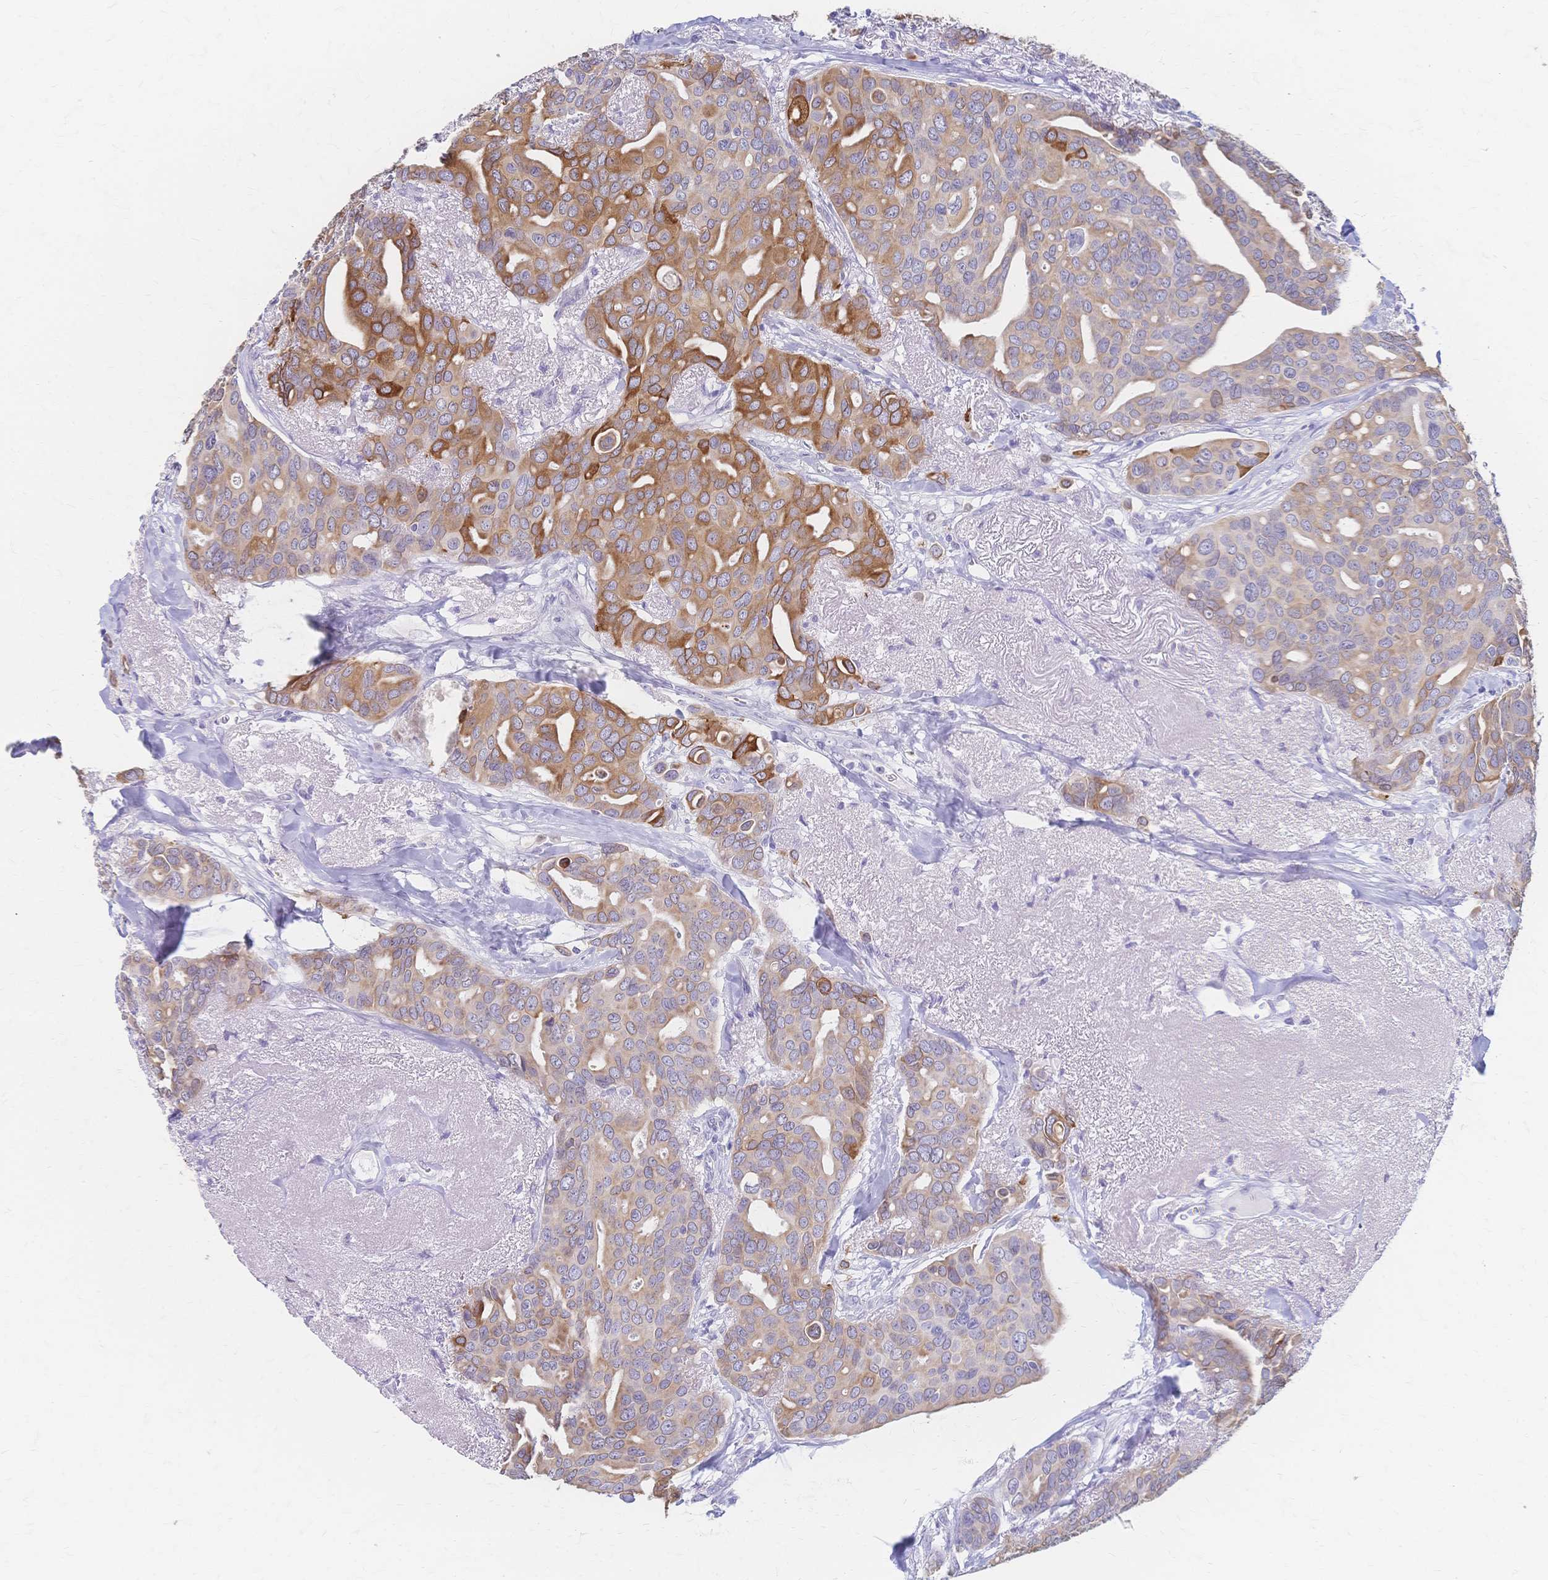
{"staining": {"intensity": "moderate", "quantity": ">75%", "location": "cytoplasmic/membranous"}, "tissue": "breast cancer", "cell_type": "Tumor cells", "image_type": "cancer", "snomed": [{"axis": "morphology", "description": "Duct carcinoma"}, {"axis": "topography", "description": "Breast"}], "caption": "Tumor cells display moderate cytoplasmic/membranous positivity in about >75% of cells in breast cancer (invasive ductal carcinoma).", "gene": "CYB5A", "patient": {"sex": "female", "age": 54}}